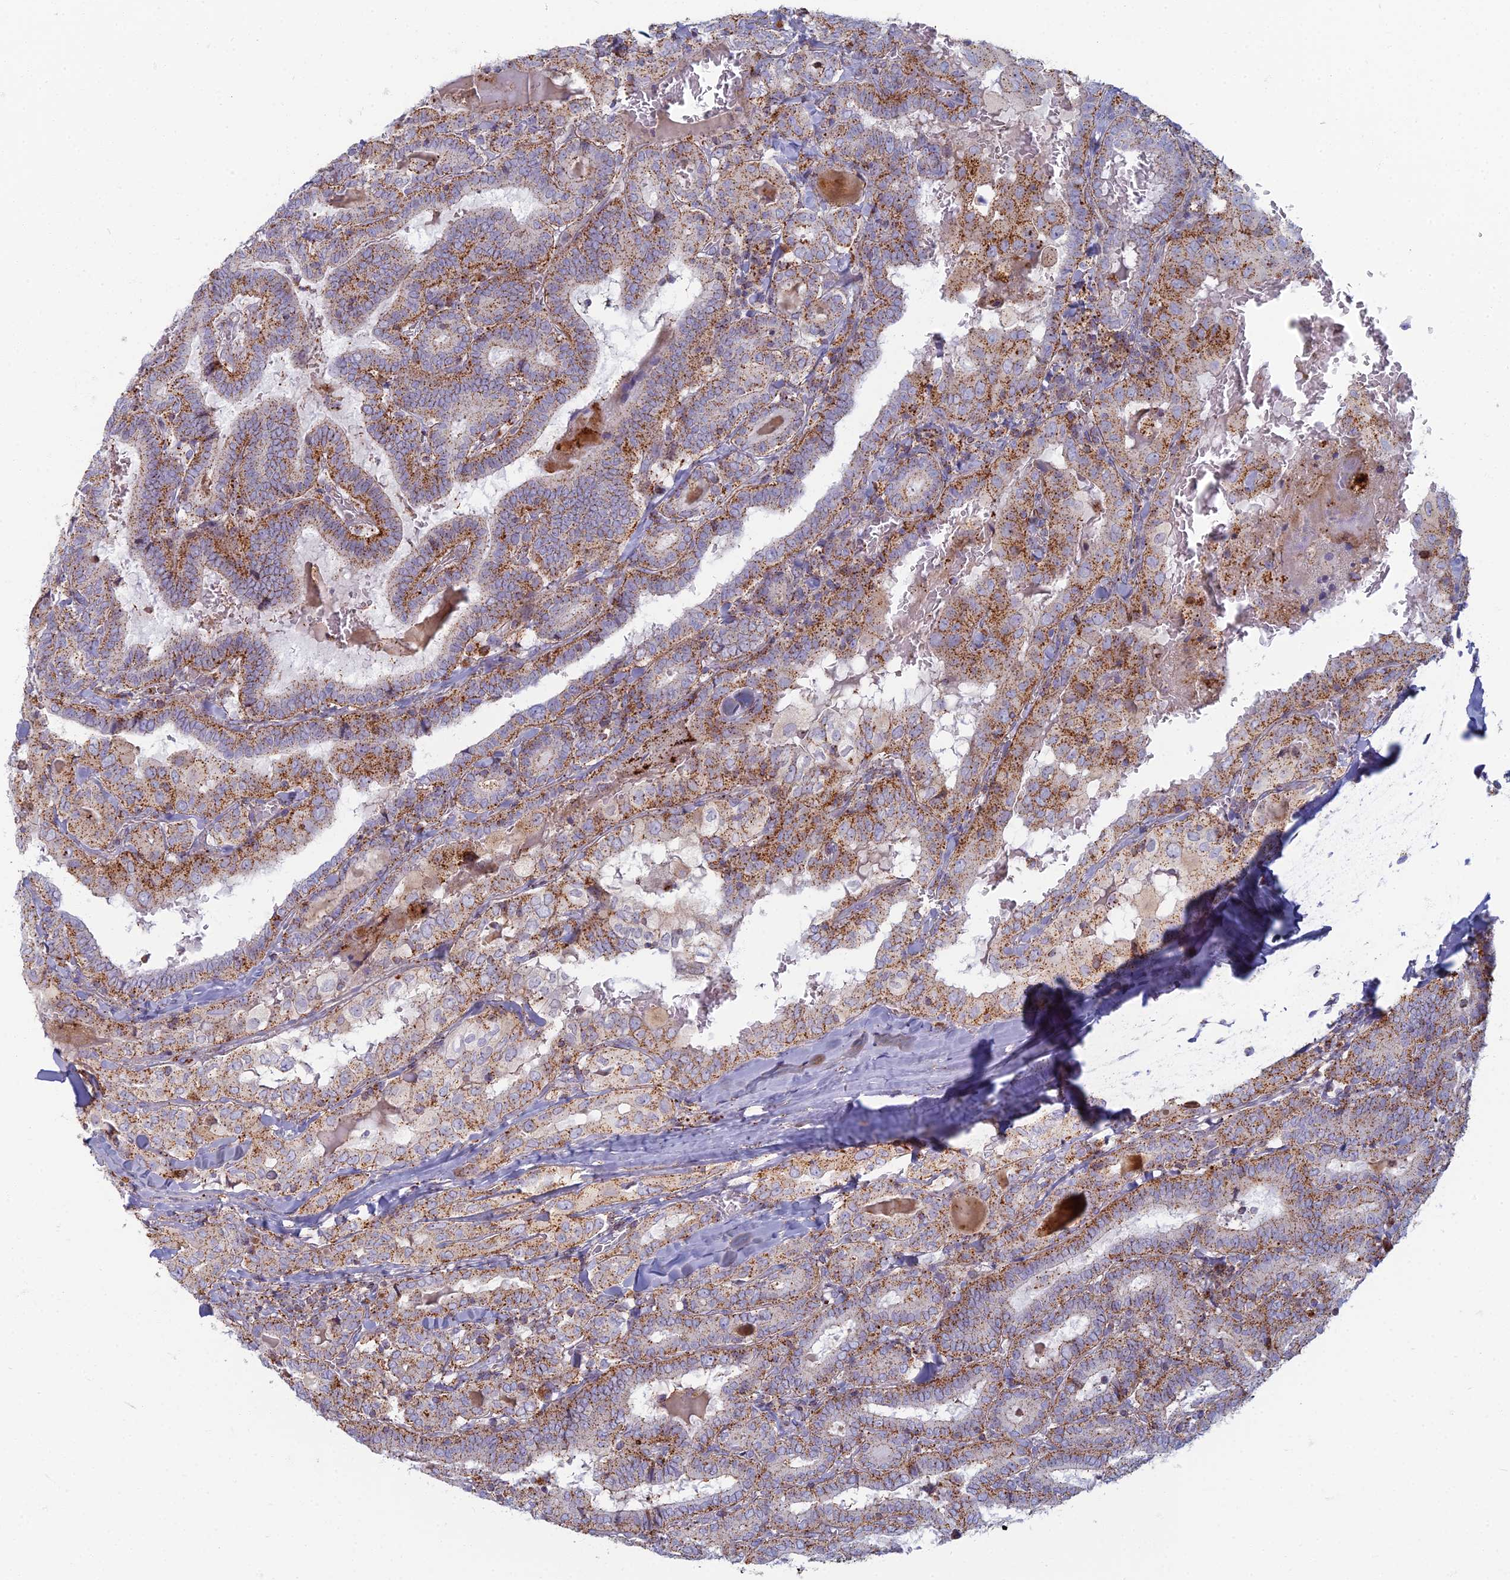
{"staining": {"intensity": "moderate", "quantity": ">75%", "location": "cytoplasmic/membranous"}, "tissue": "thyroid cancer", "cell_type": "Tumor cells", "image_type": "cancer", "snomed": [{"axis": "morphology", "description": "Papillary adenocarcinoma, NOS"}, {"axis": "topography", "description": "Thyroid gland"}], "caption": "Protein expression analysis of human thyroid cancer reveals moderate cytoplasmic/membranous staining in about >75% of tumor cells. (brown staining indicates protein expression, while blue staining denotes nuclei).", "gene": "CHMP4B", "patient": {"sex": "female", "age": 72}}